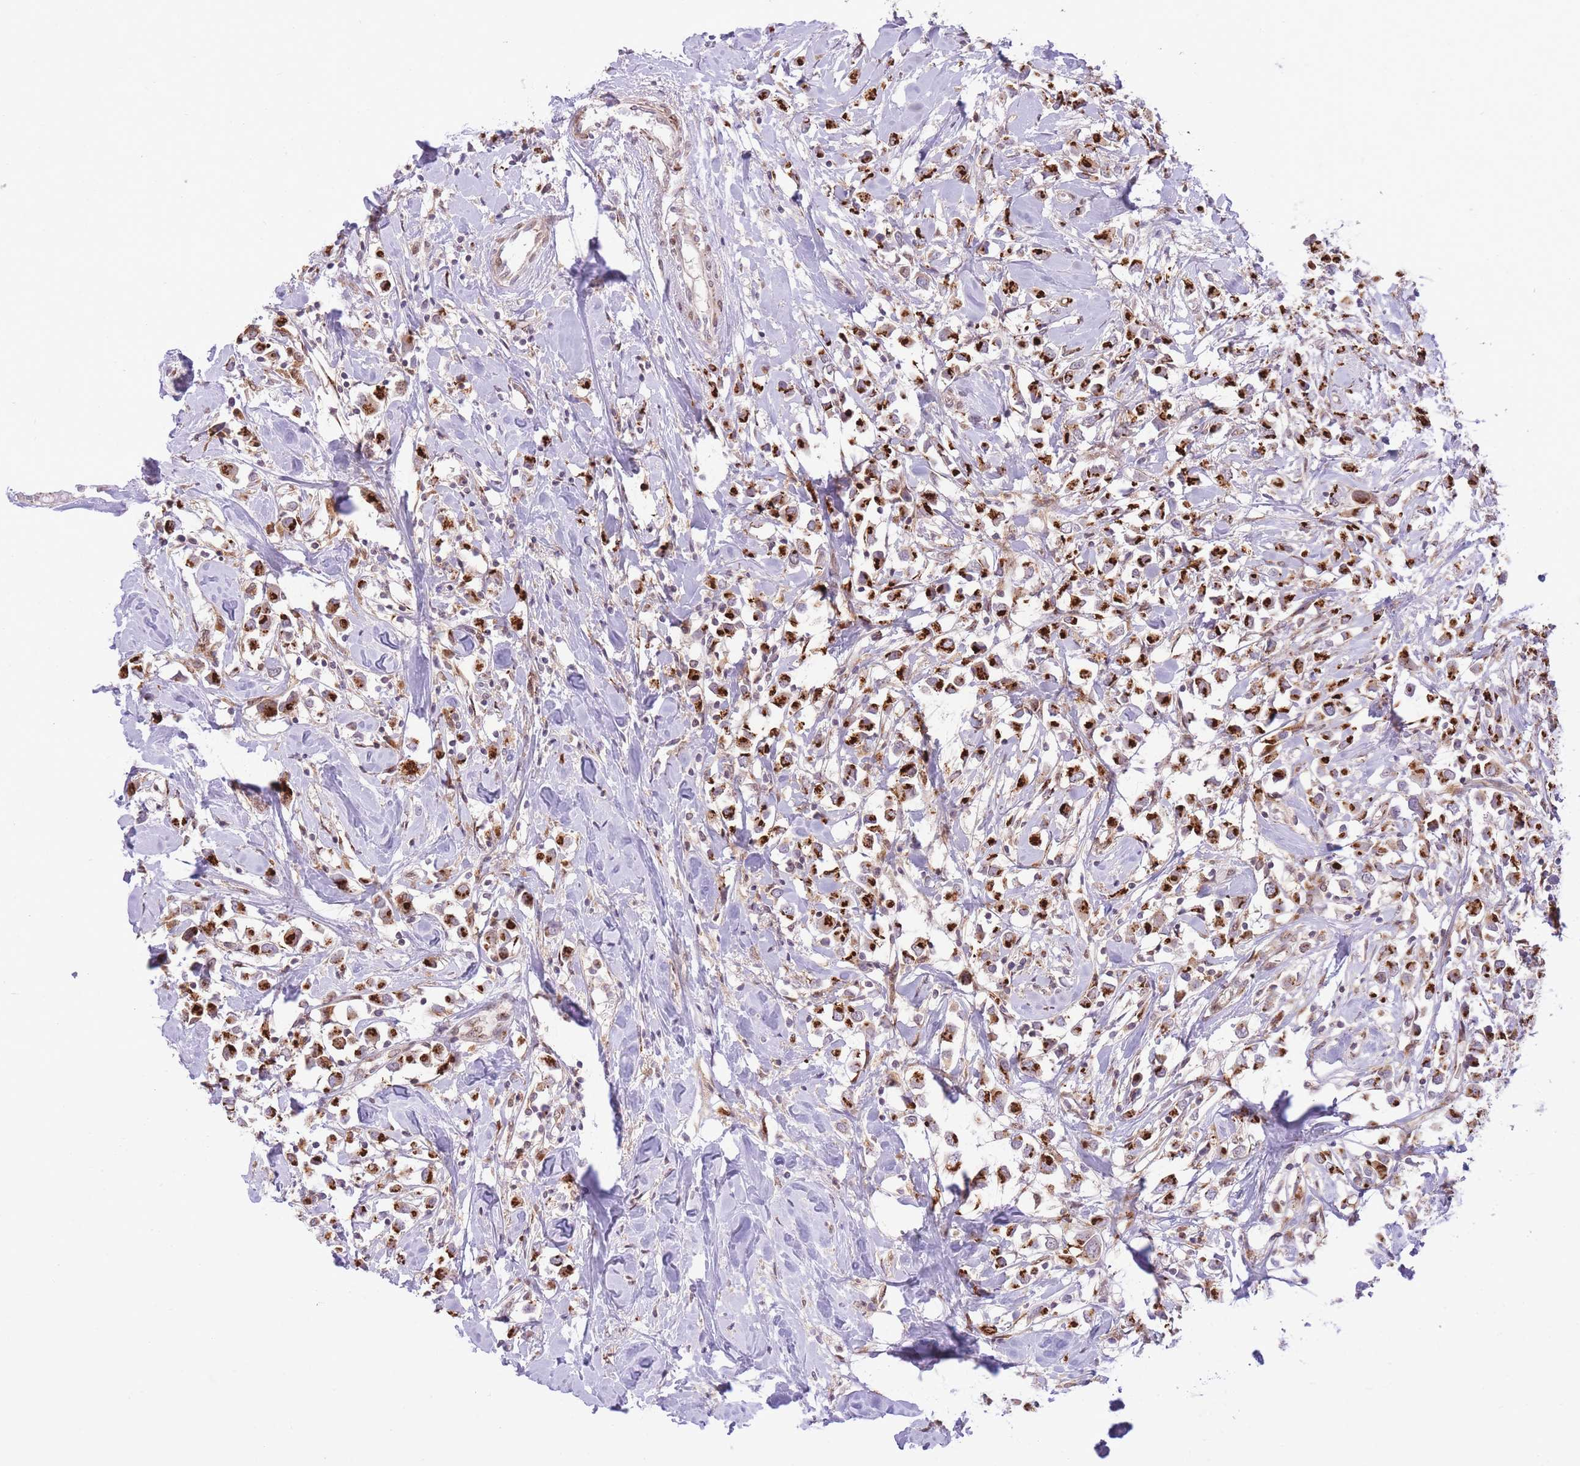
{"staining": {"intensity": "strong", "quantity": ">75%", "location": "cytoplasmic/membranous"}, "tissue": "breast cancer", "cell_type": "Tumor cells", "image_type": "cancer", "snomed": [{"axis": "morphology", "description": "Duct carcinoma"}, {"axis": "topography", "description": "Breast"}], "caption": "DAB (3,3'-diaminobenzidine) immunohistochemical staining of human breast intraductal carcinoma reveals strong cytoplasmic/membranous protein expression in about >75% of tumor cells.", "gene": "ZBED5", "patient": {"sex": "female", "age": 61}}